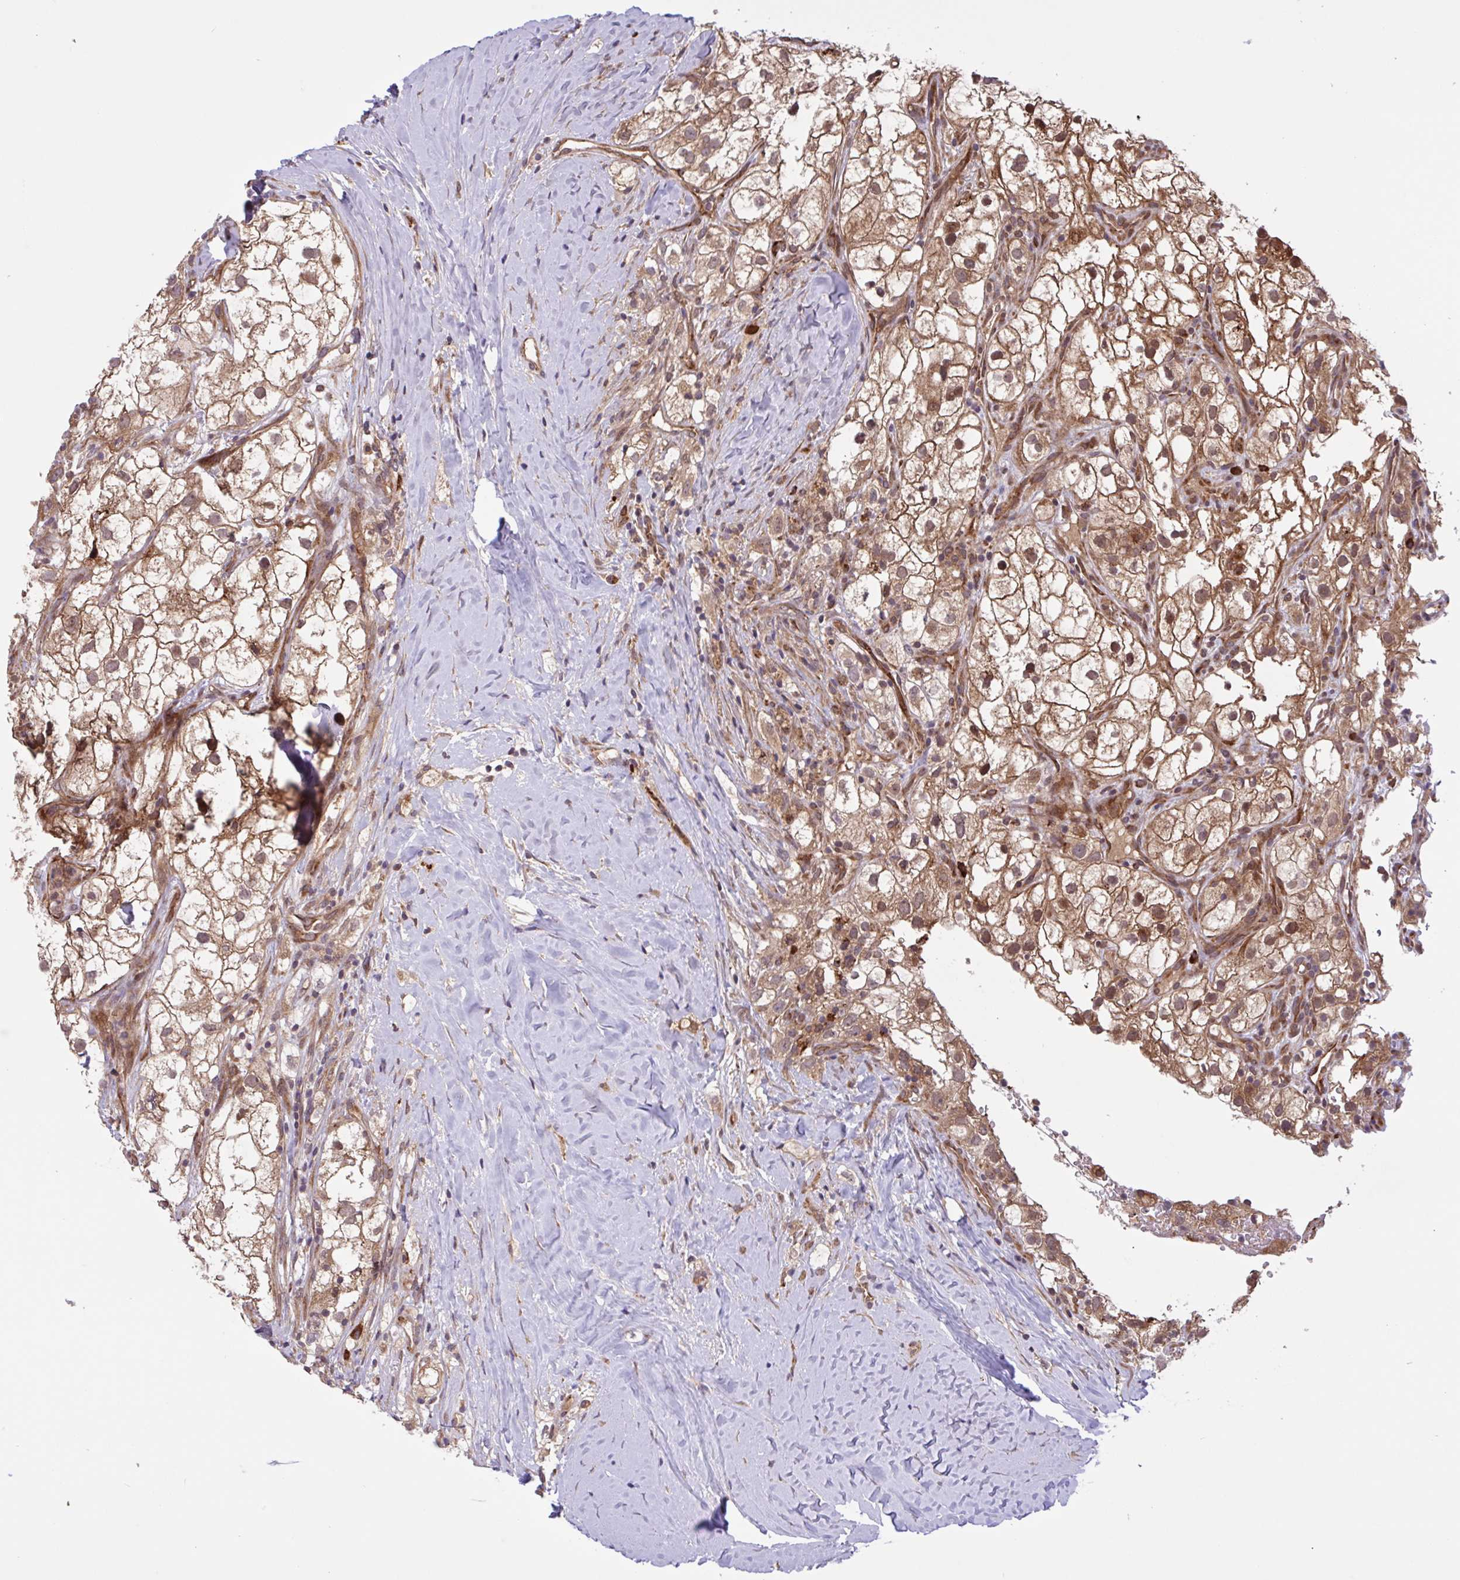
{"staining": {"intensity": "moderate", "quantity": ">75%", "location": "cytoplasmic/membranous,nuclear"}, "tissue": "renal cancer", "cell_type": "Tumor cells", "image_type": "cancer", "snomed": [{"axis": "morphology", "description": "Adenocarcinoma, NOS"}, {"axis": "topography", "description": "Kidney"}], "caption": "A micrograph of adenocarcinoma (renal) stained for a protein shows moderate cytoplasmic/membranous and nuclear brown staining in tumor cells.", "gene": "INTS10", "patient": {"sex": "male", "age": 59}}